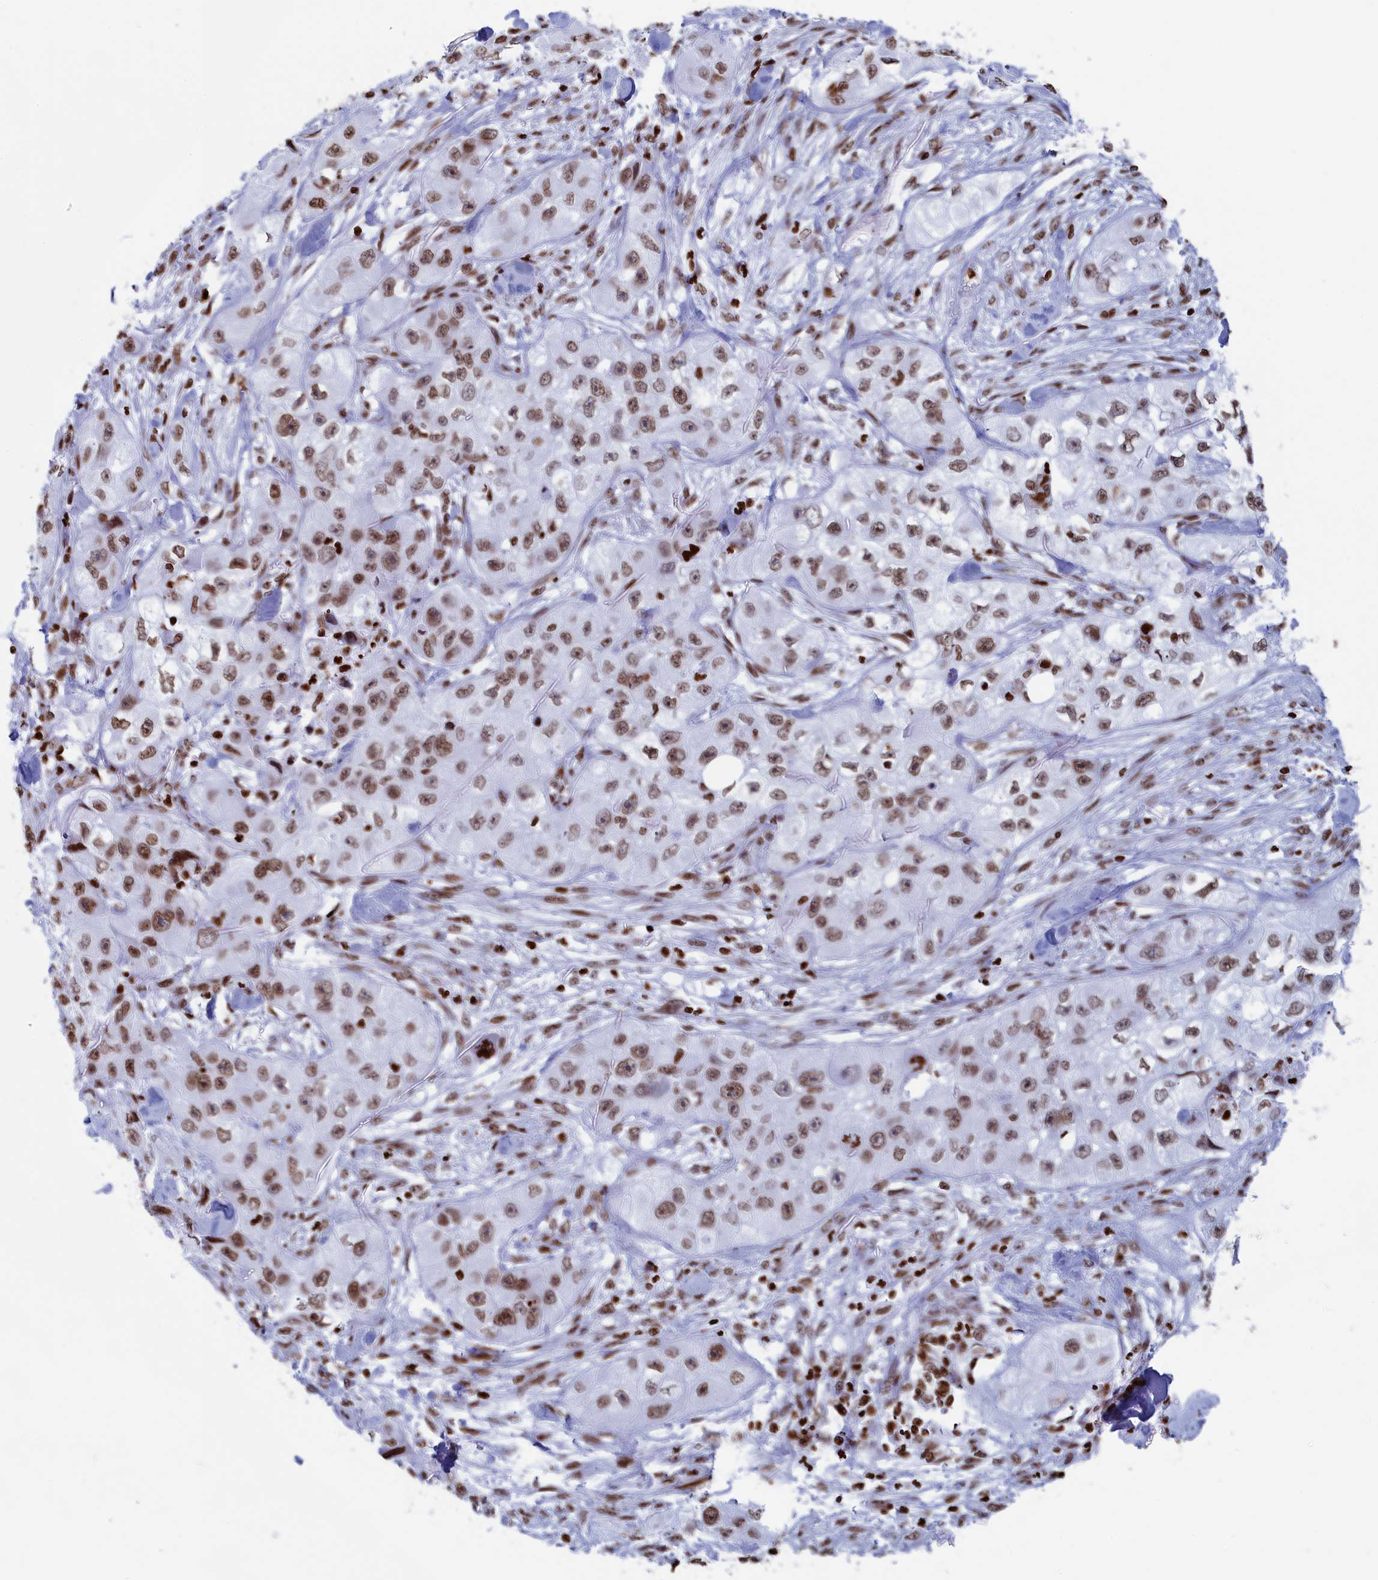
{"staining": {"intensity": "moderate", "quantity": ">75%", "location": "nuclear"}, "tissue": "skin cancer", "cell_type": "Tumor cells", "image_type": "cancer", "snomed": [{"axis": "morphology", "description": "Squamous cell carcinoma, NOS"}, {"axis": "topography", "description": "Skin"}, {"axis": "topography", "description": "Subcutis"}], "caption": "Immunohistochemistry (IHC) image of neoplastic tissue: skin cancer (squamous cell carcinoma) stained using IHC displays medium levels of moderate protein expression localized specifically in the nuclear of tumor cells, appearing as a nuclear brown color.", "gene": "APOBEC3A", "patient": {"sex": "male", "age": 73}}